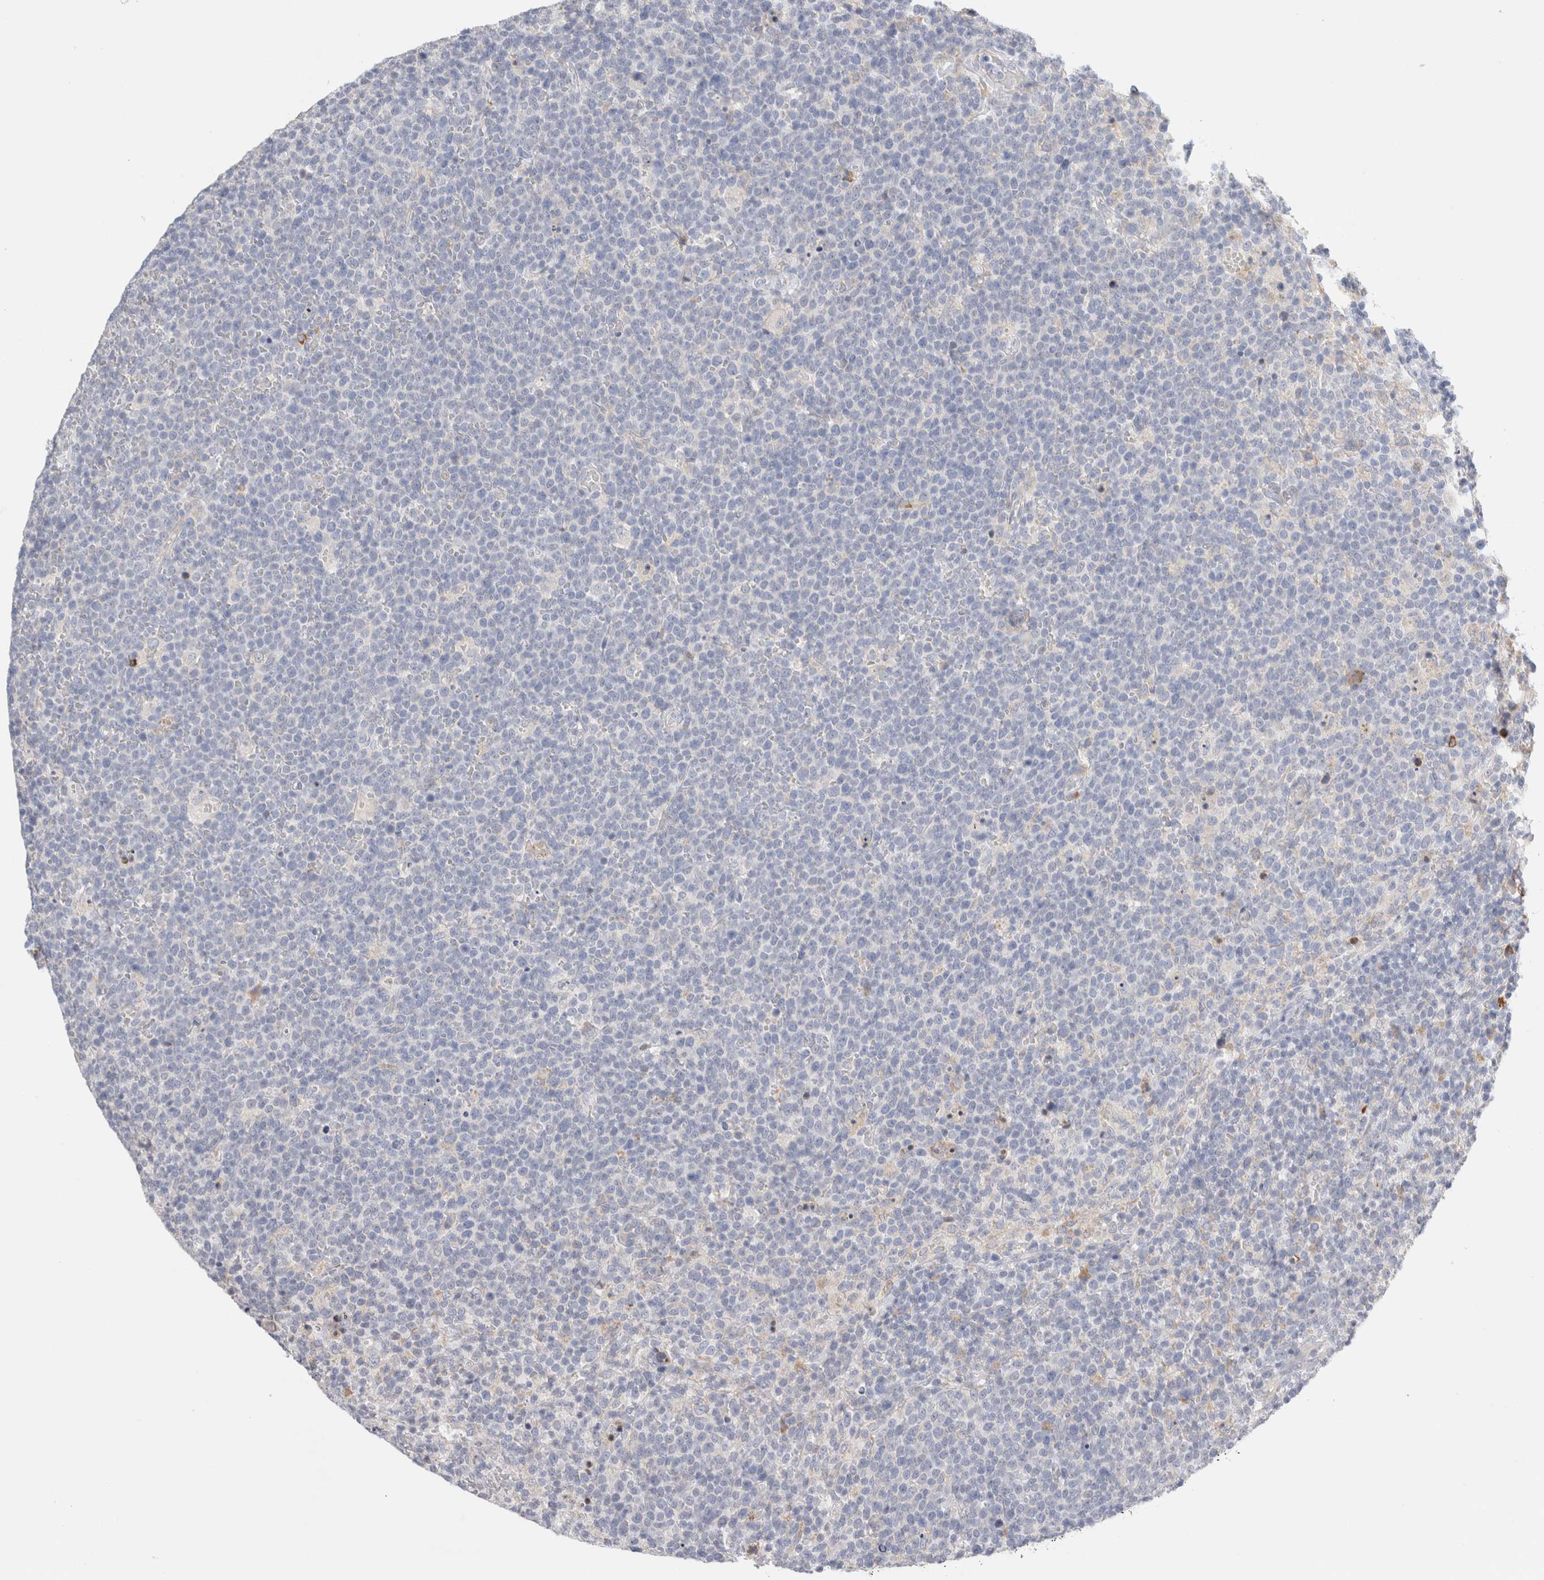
{"staining": {"intensity": "negative", "quantity": "none", "location": "none"}, "tissue": "lymphoma", "cell_type": "Tumor cells", "image_type": "cancer", "snomed": [{"axis": "morphology", "description": "Malignant lymphoma, non-Hodgkin's type, High grade"}, {"axis": "topography", "description": "Lymph node"}], "caption": "A histopathology image of human lymphoma is negative for staining in tumor cells.", "gene": "CSK", "patient": {"sex": "male", "age": 61}}